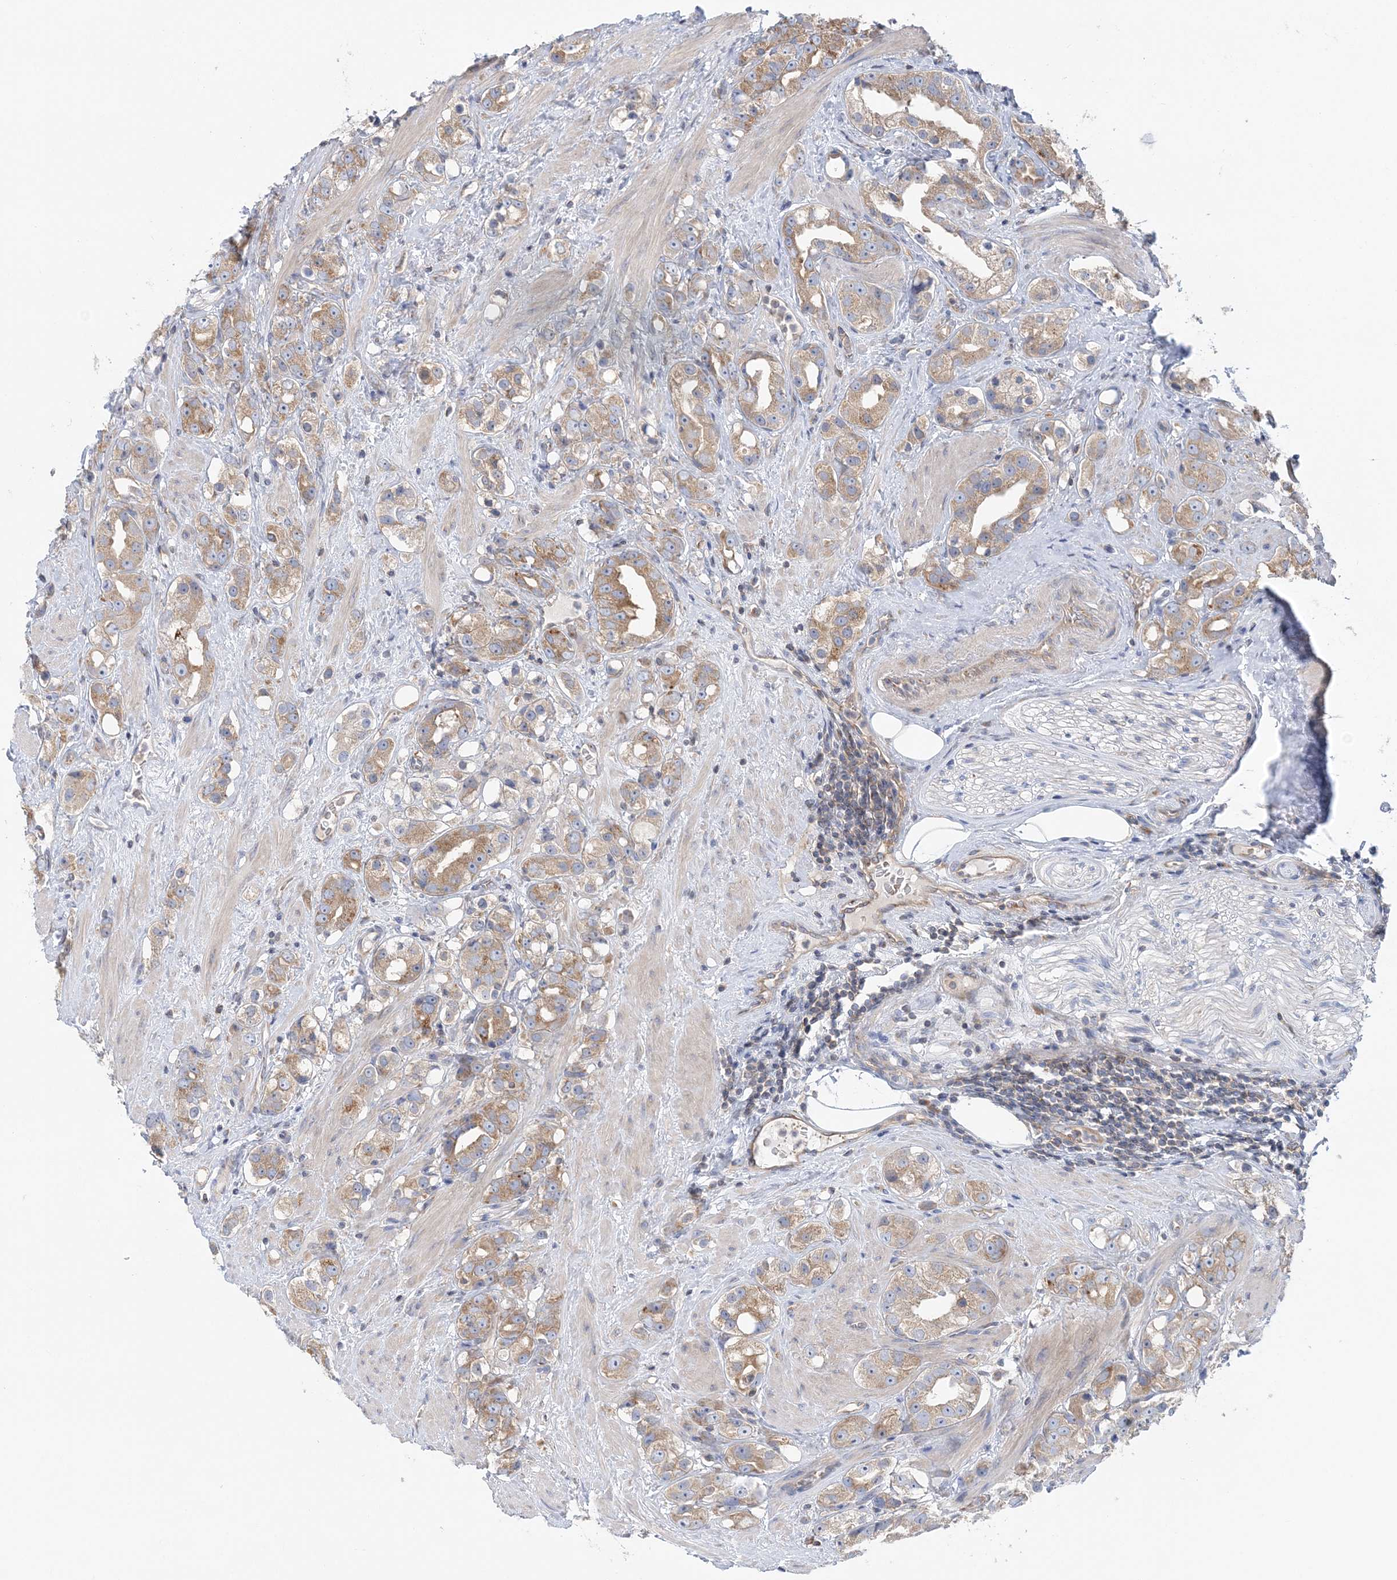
{"staining": {"intensity": "moderate", "quantity": ">75%", "location": "cytoplasmic/membranous"}, "tissue": "prostate cancer", "cell_type": "Tumor cells", "image_type": "cancer", "snomed": [{"axis": "morphology", "description": "Adenocarcinoma, NOS"}, {"axis": "topography", "description": "Prostate"}], "caption": "High-power microscopy captured an IHC micrograph of prostate adenocarcinoma, revealing moderate cytoplasmic/membranous staining in approximately >75% of tumor cells.", "gene": "FAM114A2", "patient": {"sex": "male", "age": 79}}